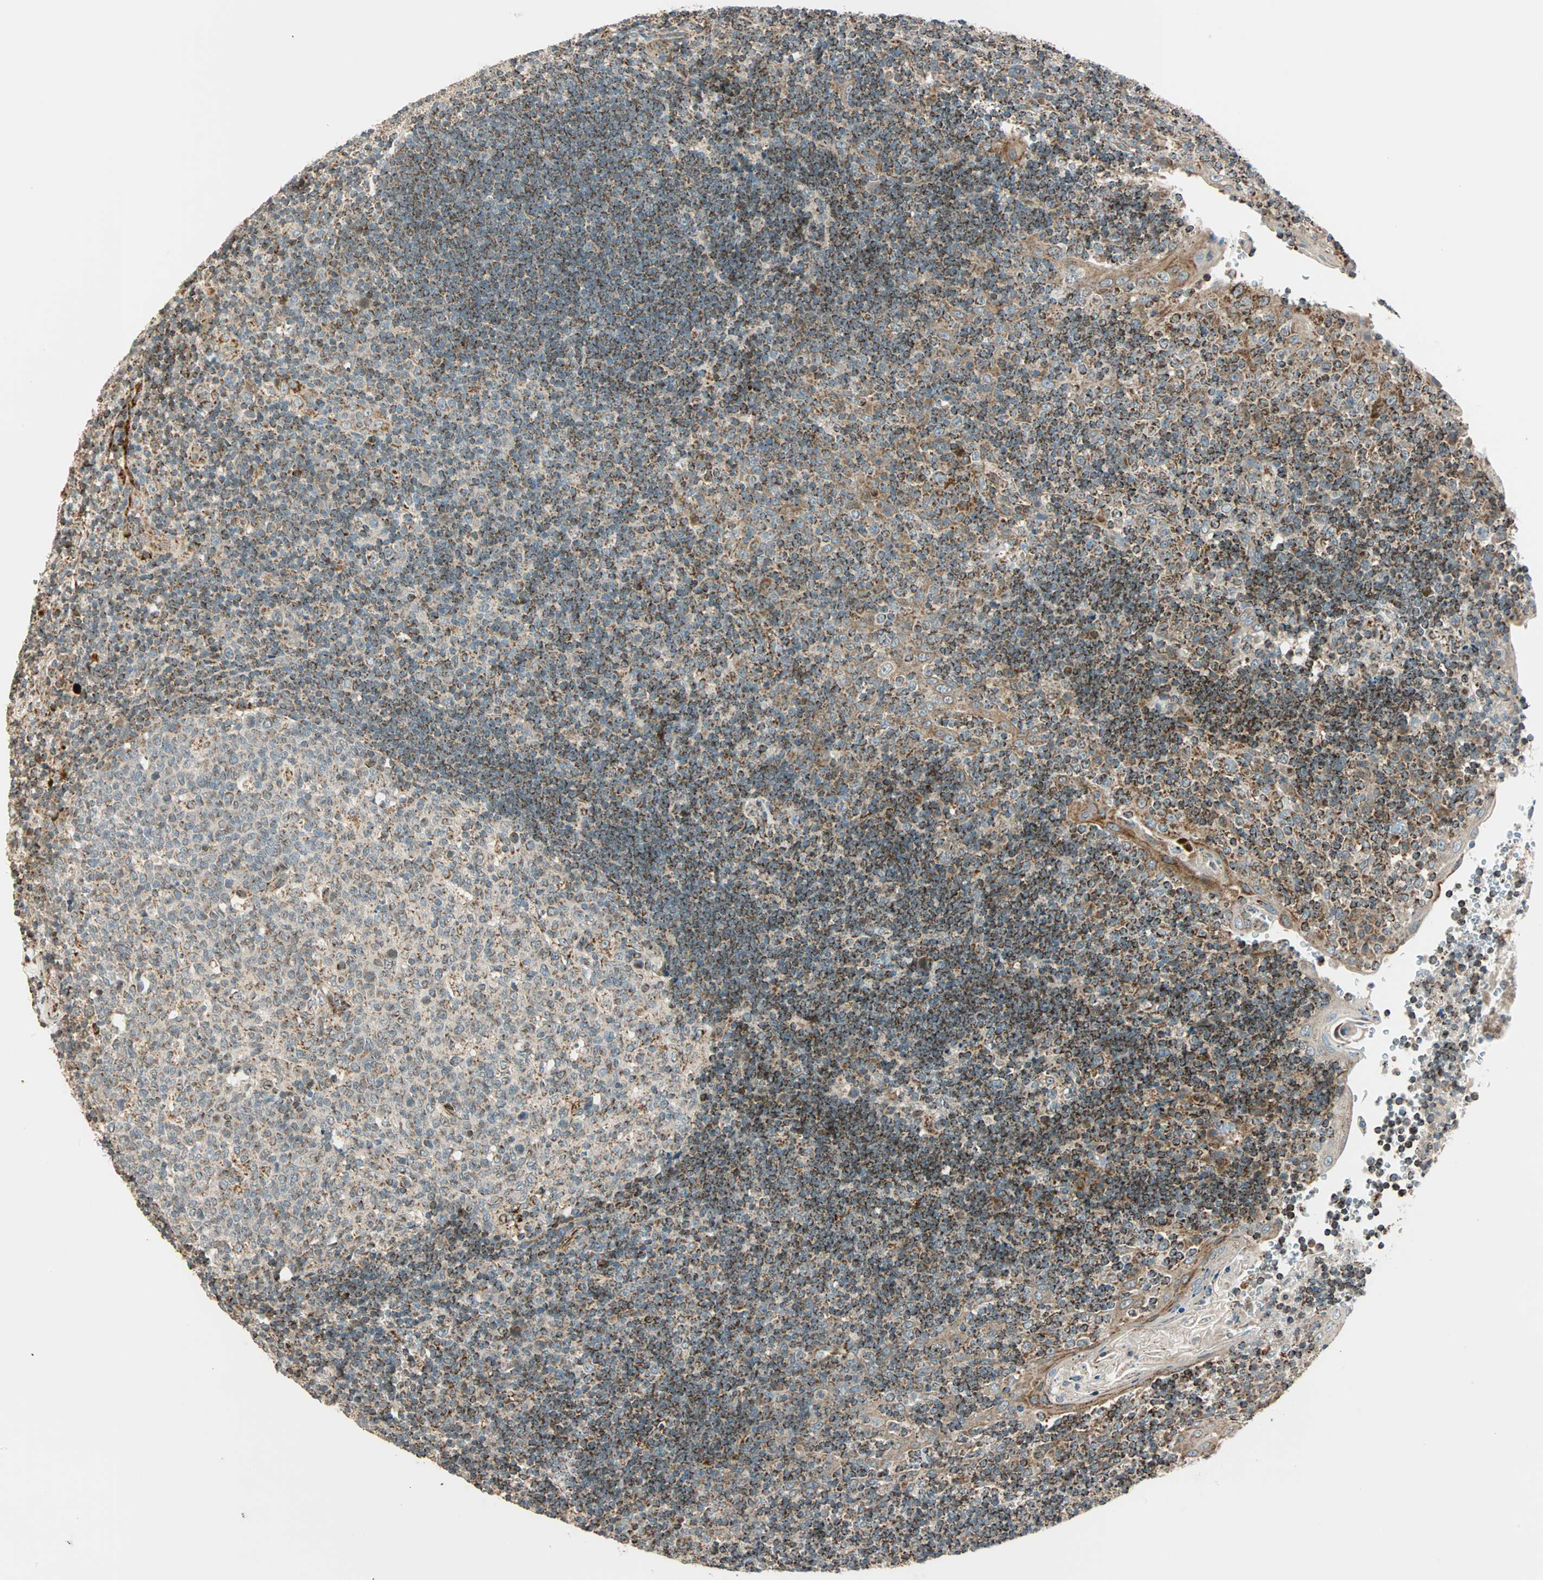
{"staining": {"intensity": "moderate", "quantity": "25%-75%", "location": "cytoplasmic/membranous"}, "tissue": "tonsil", "cell_type": "Germinal center cells", "image_type": "normal", "snomed": [{"axis": "morphology", "description": "Normal tissue, NOS"}, {"axis": "topography", "description": "Tonsil"}], "caption": "A brown stain shows moderate cytoplasmic/membranous expression of a protein in germinal center cells of unremarkable tonsil. The staining is performed using DAB brown chromogen to label protein expression. The nuclei are counter-stained blue using hematoxylin.", "gene": "SPRY4", "patient": {"sex": "female", "age": 40}}